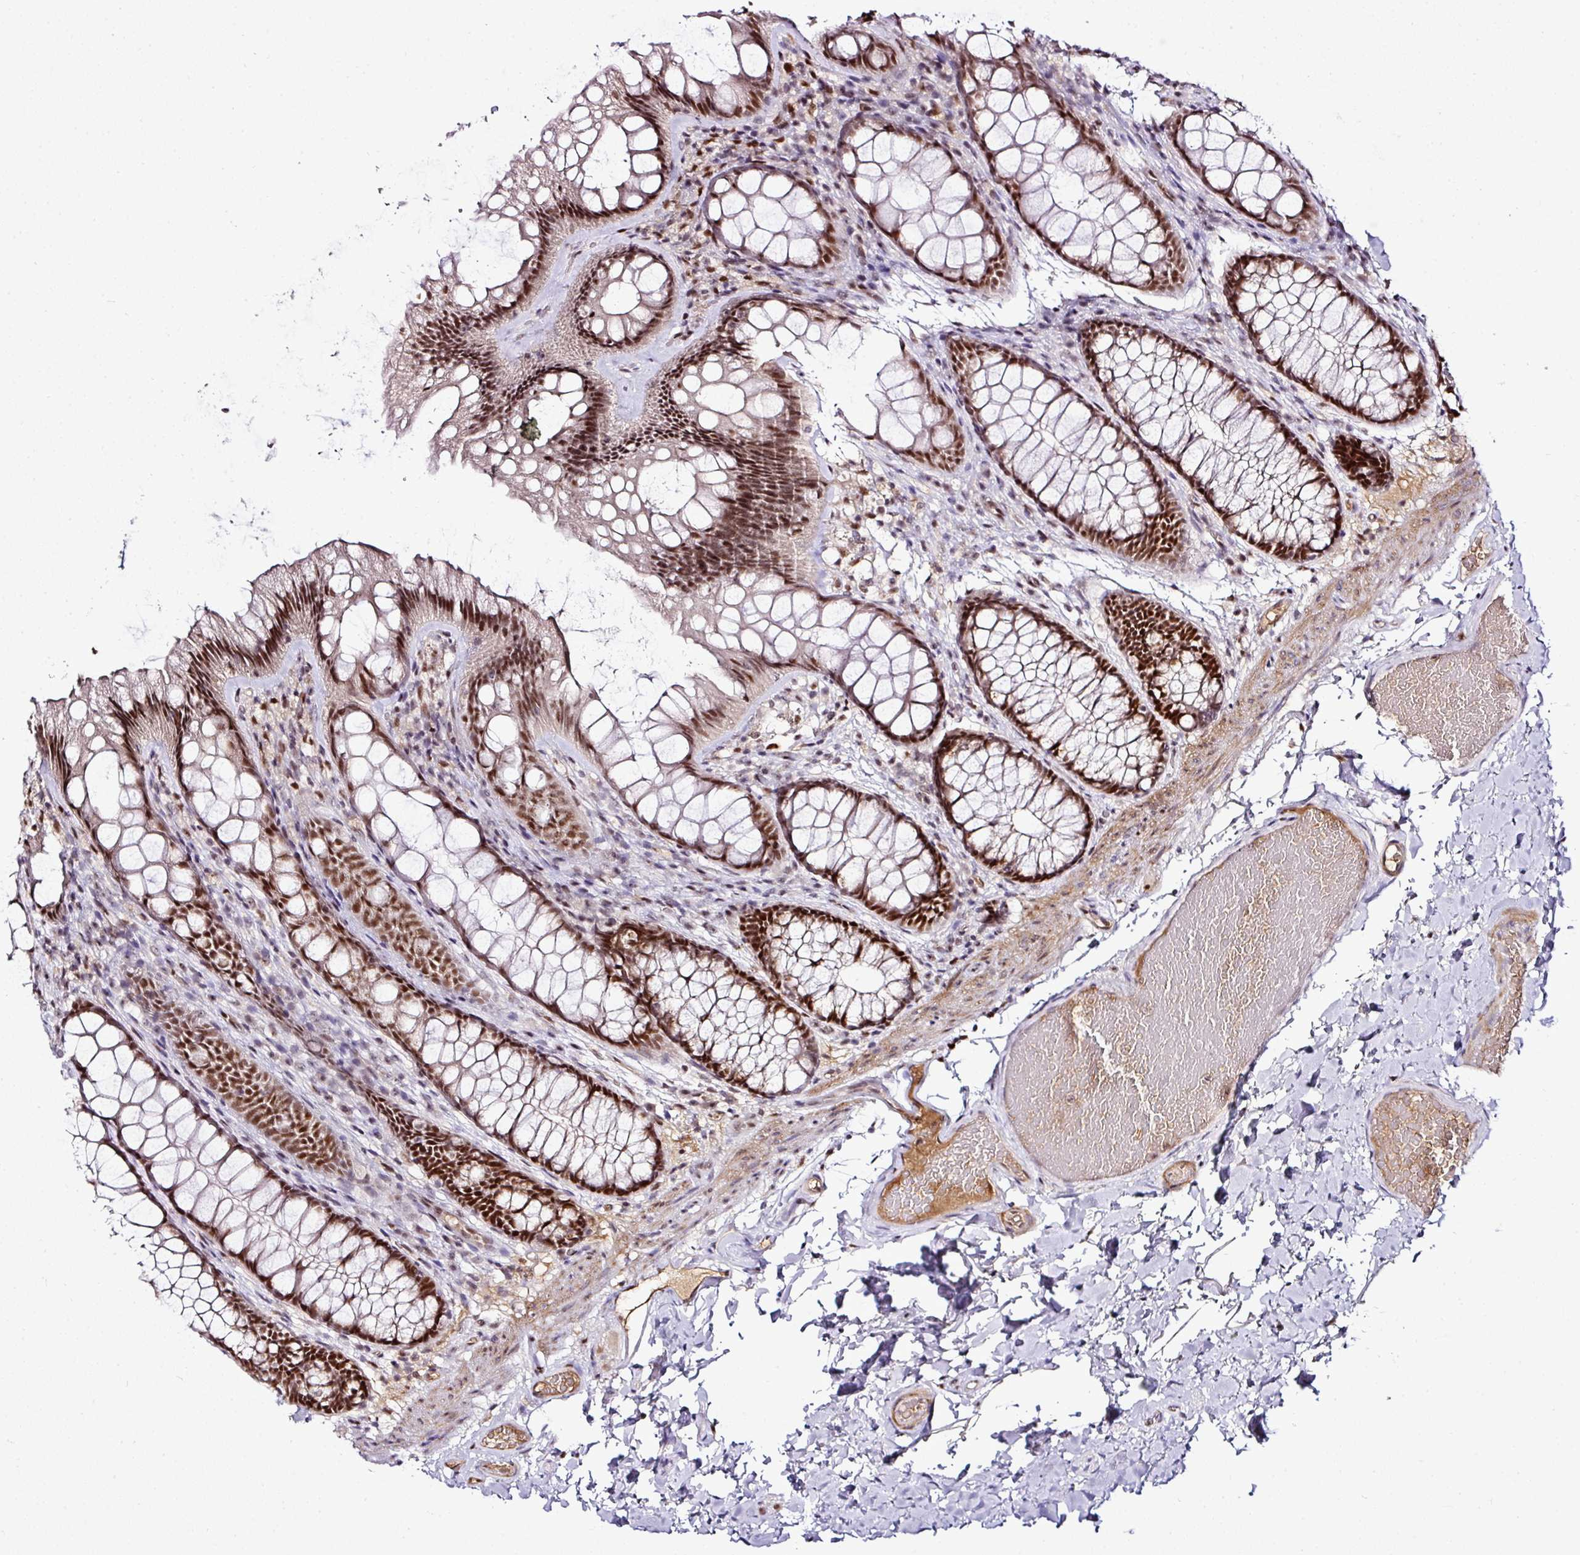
{"staining": {"intensity": "weak", "quantity": ">75%", "location": "cytoplasmic/membranous,nuclear"}, "tissue": "colon", "cell_type": "Endothelial cells", "image_type": "normal", "snomed": [{"axis": "morphology", "description": "Normal tissue, NOS"}, {"axis": "topography", "description": "Colon"}], "caption": "Immunohistochemical staining of unremarkable human colon exhibits >75% levels of weak cytoplasmic/membranous,nuclear protein positivity in about >75% of endothelial cells. The staining was performed using DAB (3,3'-diaminobenzidine), with brown indicating positive protein expression. Nuclei are stained blue with hematoxylin.", "gene": "KLF16", "patient": {"sex": "male", "age": 46}}